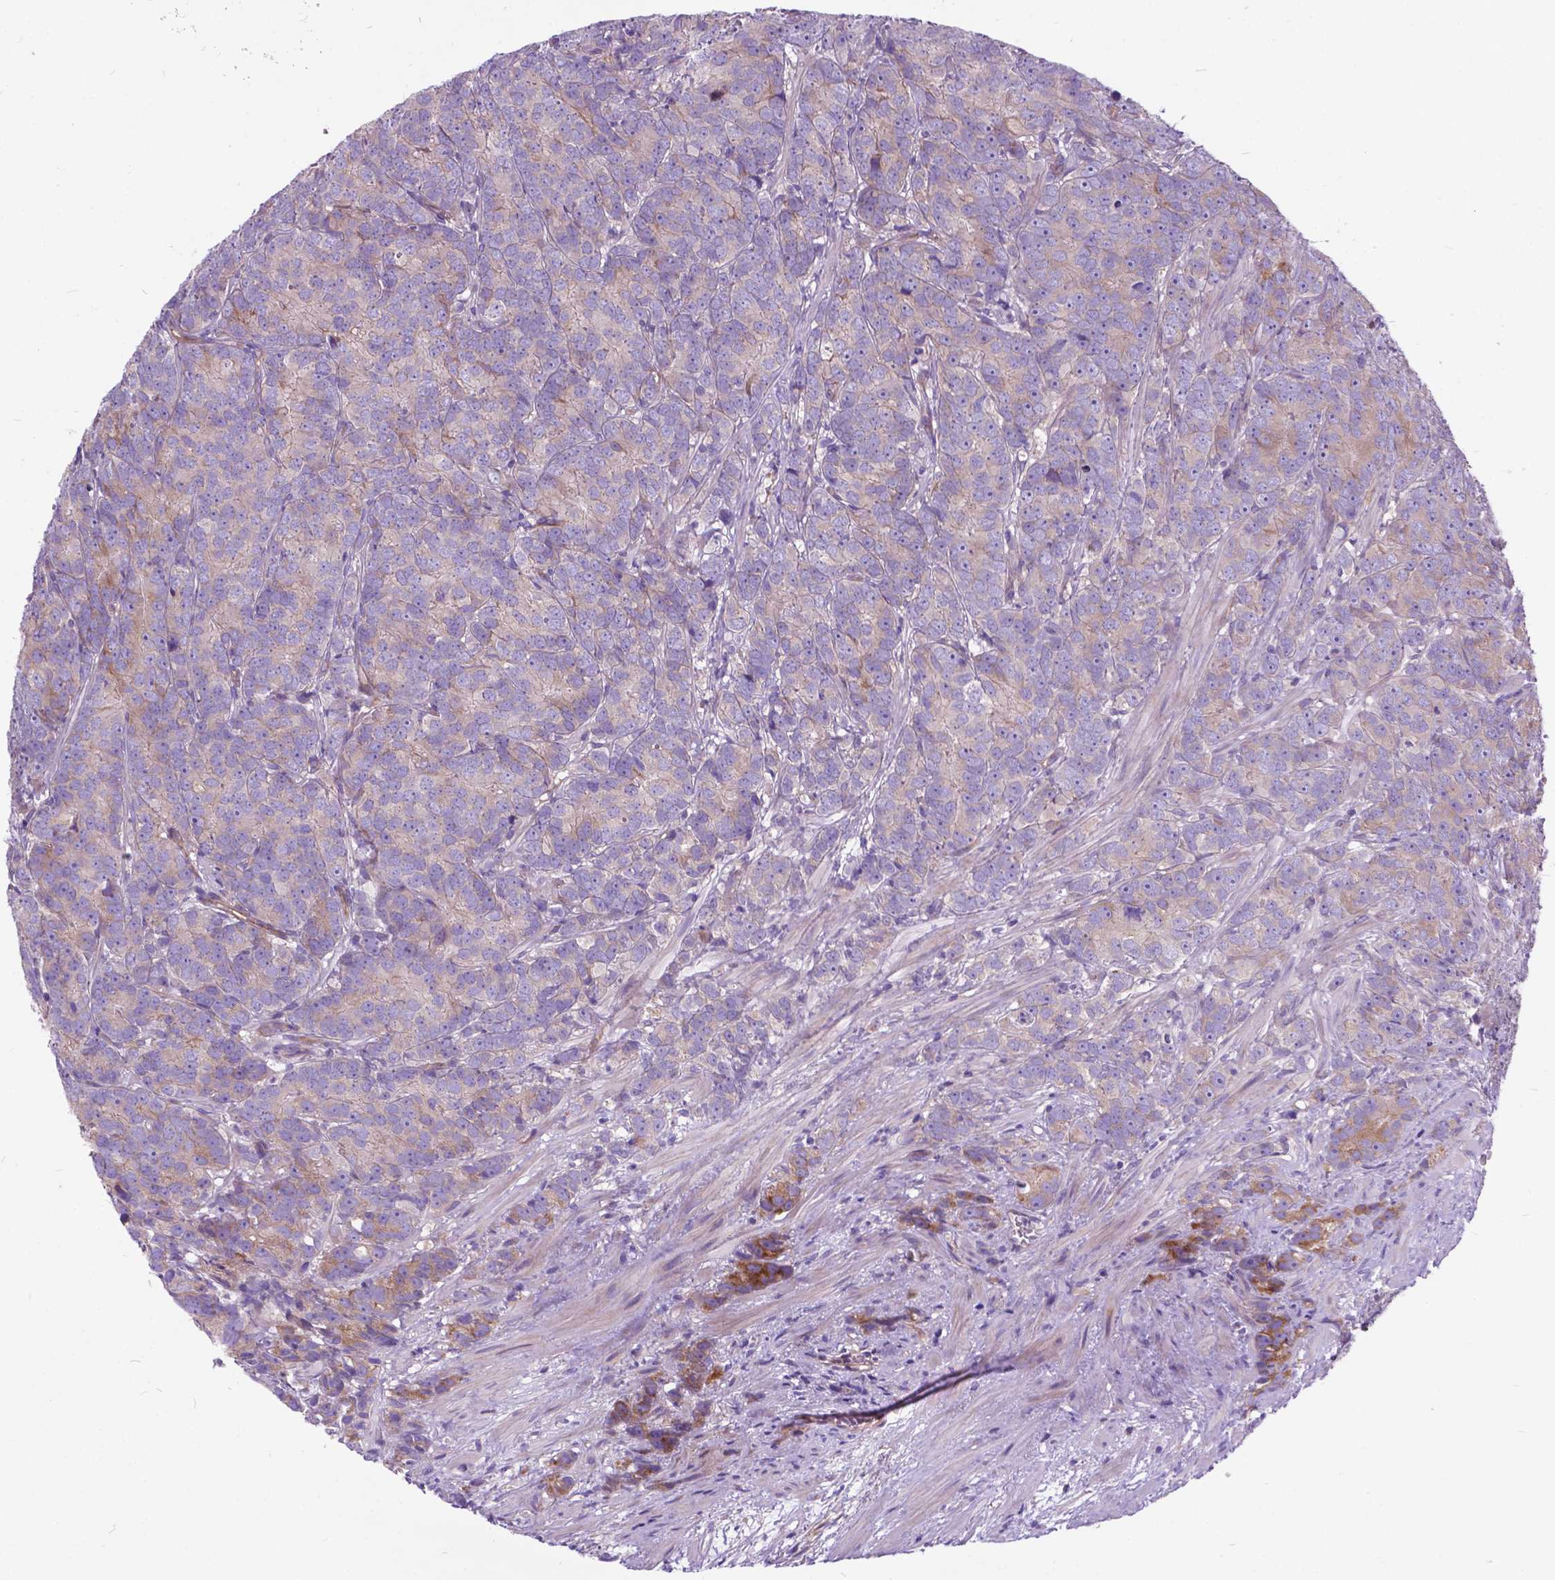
{"staining": {"intensity": "weak", "quantity": "<25%", "location": "cytoplasmic/membranous"}, "tissue": "prostate cancer", "cell_type": "Tumor cells", "image_type": "cancer", "snomed": [{"axis": "morphology", "description": "Adenocarcinoma, High grade"}, {"axis": "topography", "description": "Prostate"}], "caption": "Protein analysis of prostate cancer (adenocarcinoma (high-grade)) exhibits no significant staining in tumor cells.", "gene": "FLT4", "patient": {"sex": "male", "age": 90}}